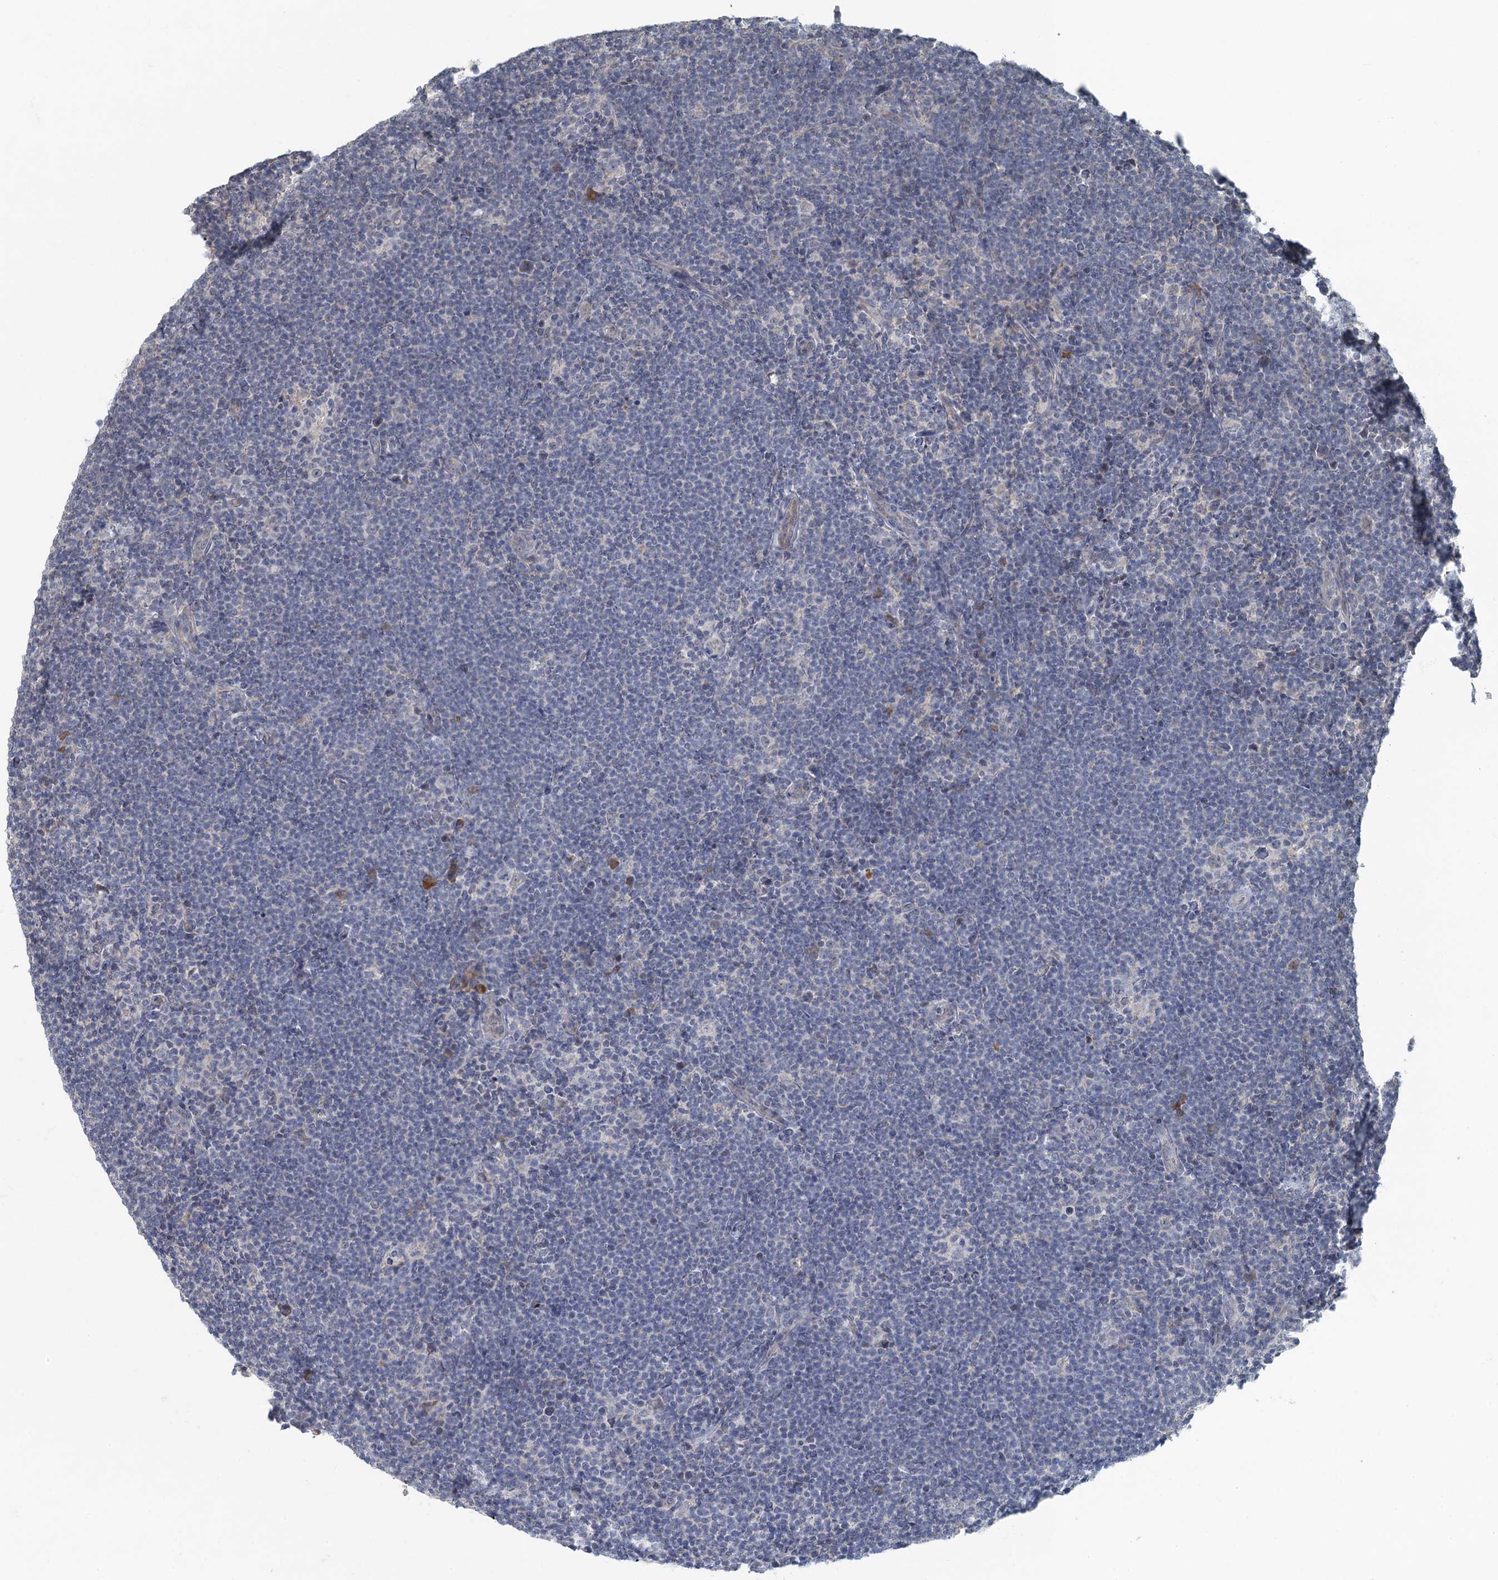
{"staining": {"intensity": "negative", "quantity": "none", "location": "none"}, "tissue": "lymphoma", "cell_type": "Tumor cells", "image_type": "cancer", "snomed": [{"axis": "morphology", "description": "Hodgkin's disease, NOS"}, {"axis": "topography", "description": "Lymph node"}], "caption": "Tumor cells show no significant positivity in lymphoma.", "gene": "TEX35", "patient": {"sex": "female", "age": 57}}